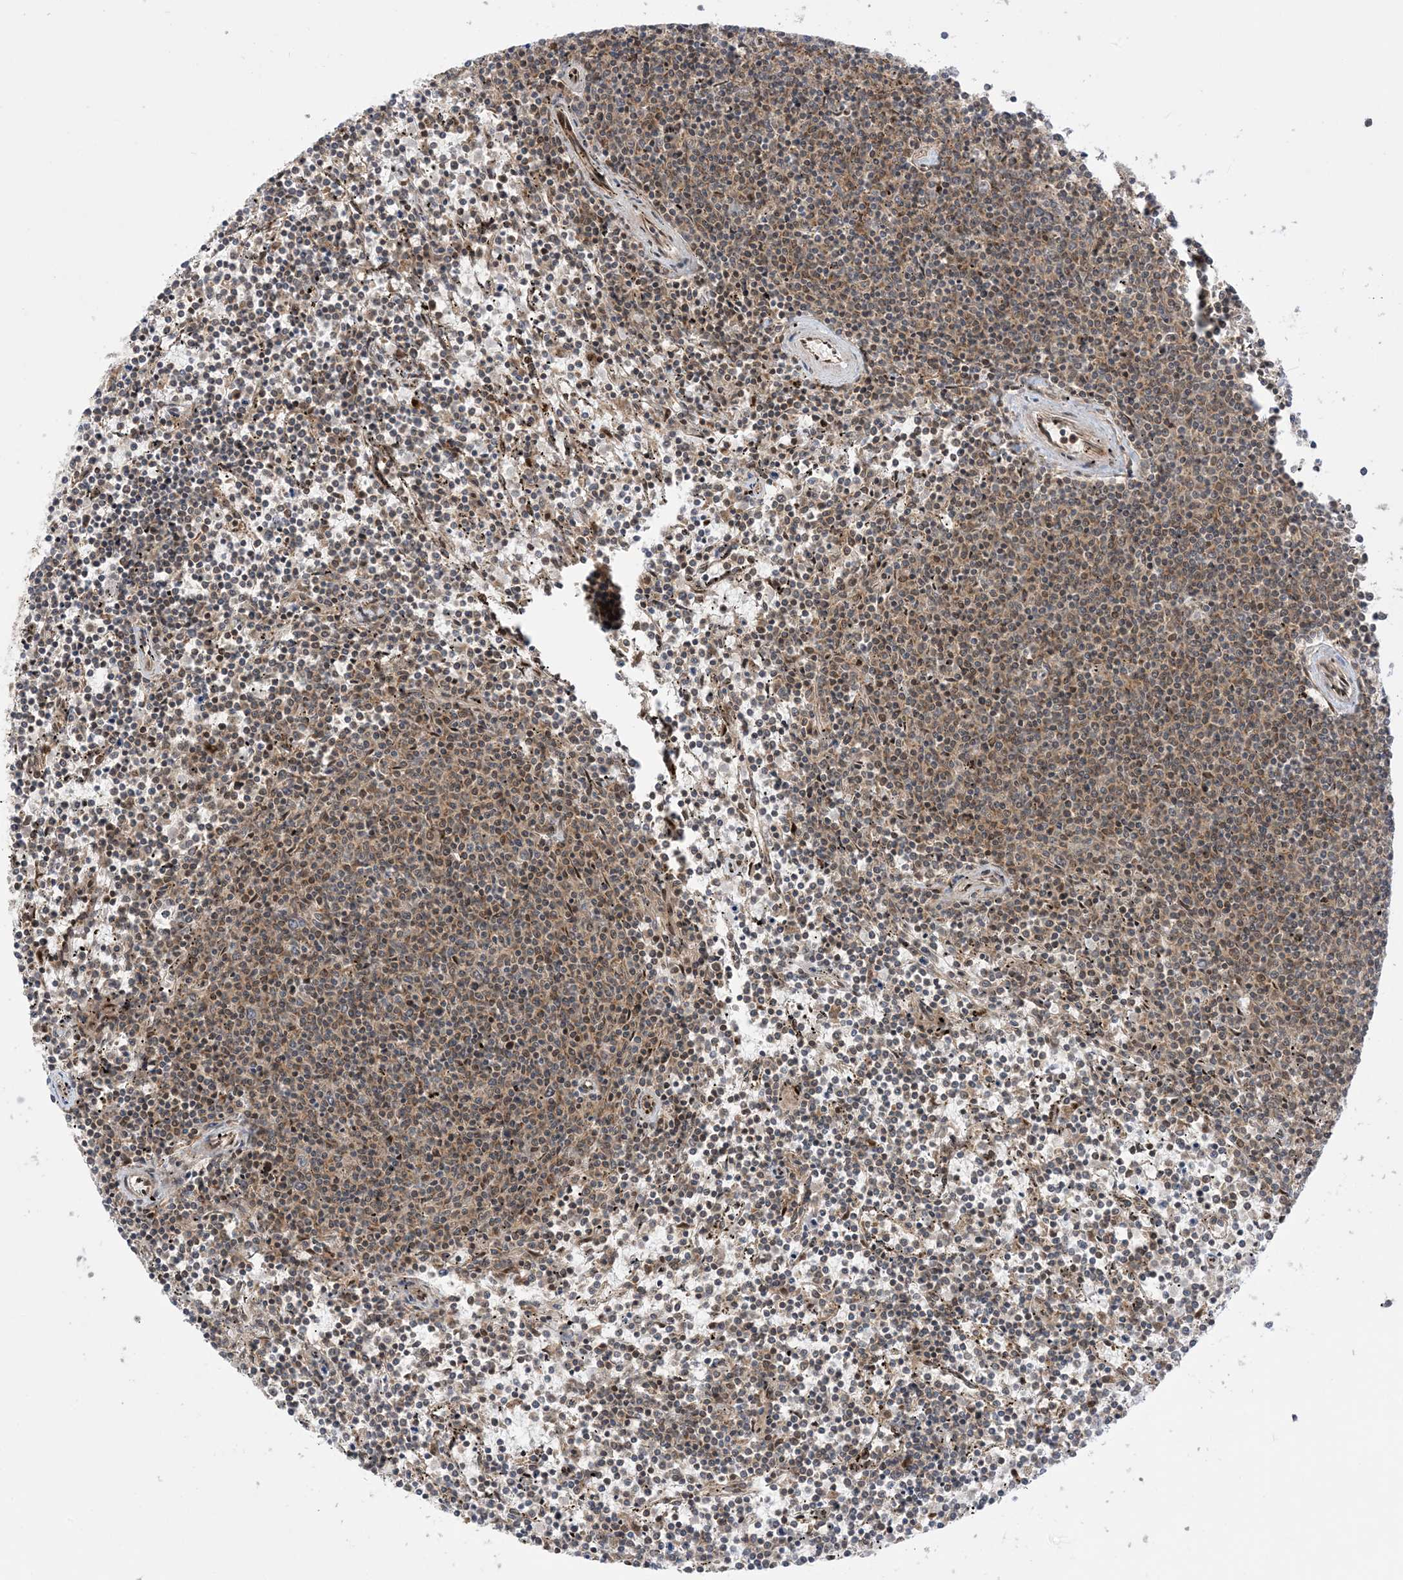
{"staining": {"intensity": "weak", "quantity": "25%-75%", "location": "cytoplasmic/membranous"}, "tissue": "lymphoma", "cell_type": "Tumor cells", "image_type": "cancer", "snomed": [{"axis": "morphology", "description": "Malignant lymphoma, non-Hodgkin's type, Low grade"}, {"axis": "topography", "description": "Spleen"}], "caption": "A brown stain shows weak cytoplasmic/membranous expression of a protein in low-grade malignant lymphoma, non-Hodgkin's type tumor cells.", "gene": "CASP4", "patient": {"sex": "female", "age": 50}}